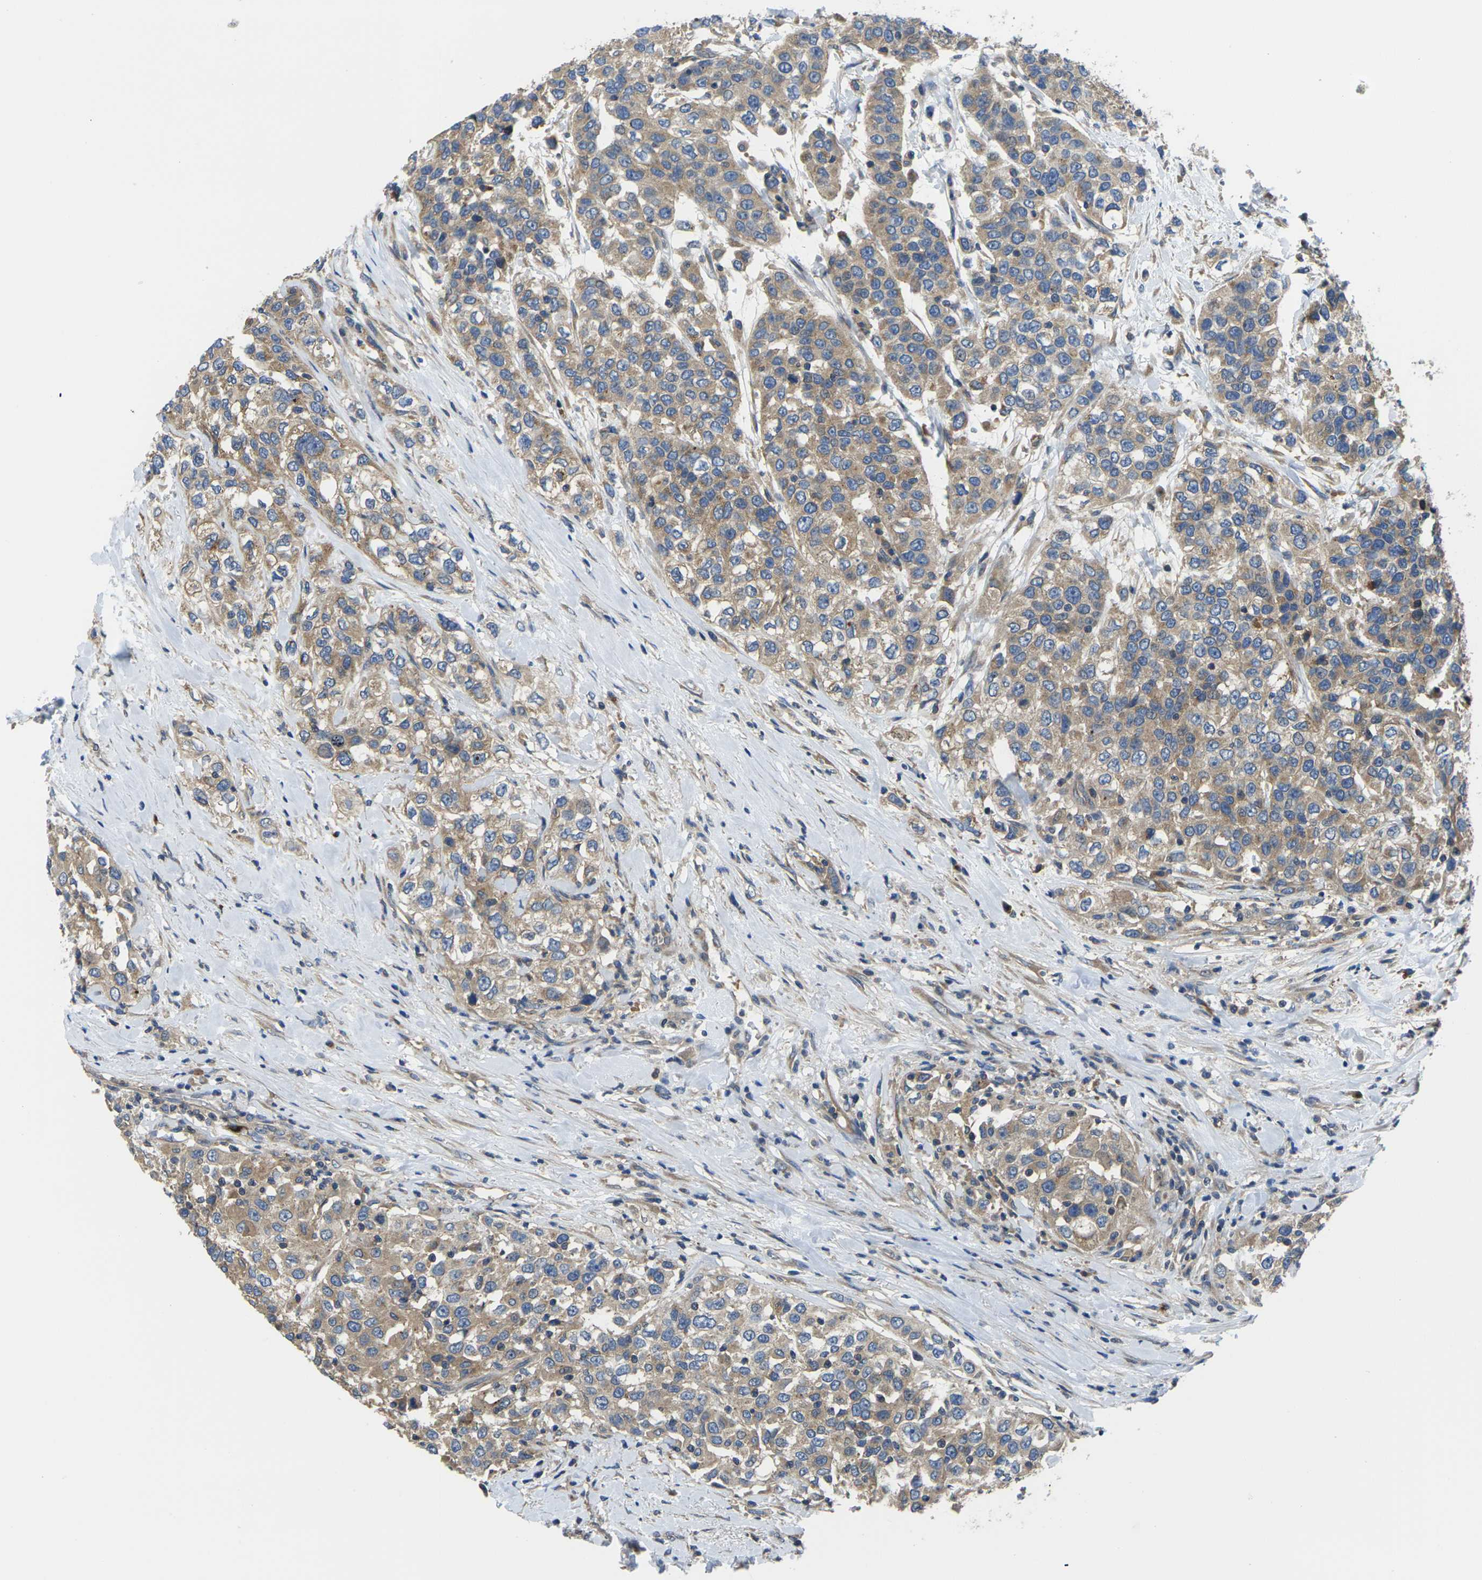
{"staining": {"intensity": "moderate", "quantity": ">75%", "location": "cytoplasmic/membranous"}, "tissue": "urothelial cancer", "cell_type": "Tumor cells", "image_type": "cancer", "snomed": [{"axis": "morphology", "description": "Urothelial carcinoma, High grade"}, {"axis": "topography", "description": "Urinary bladder"}], "caption": "Immunohistochemistry (IHC) (DAB) staining of urothelial cancer exhibits moderate cytoplasmic/membranous protein positivity in about >75% of tumor cells.", "gene": "TMCC2", "patient": {"sex": "female", "age": 80}}